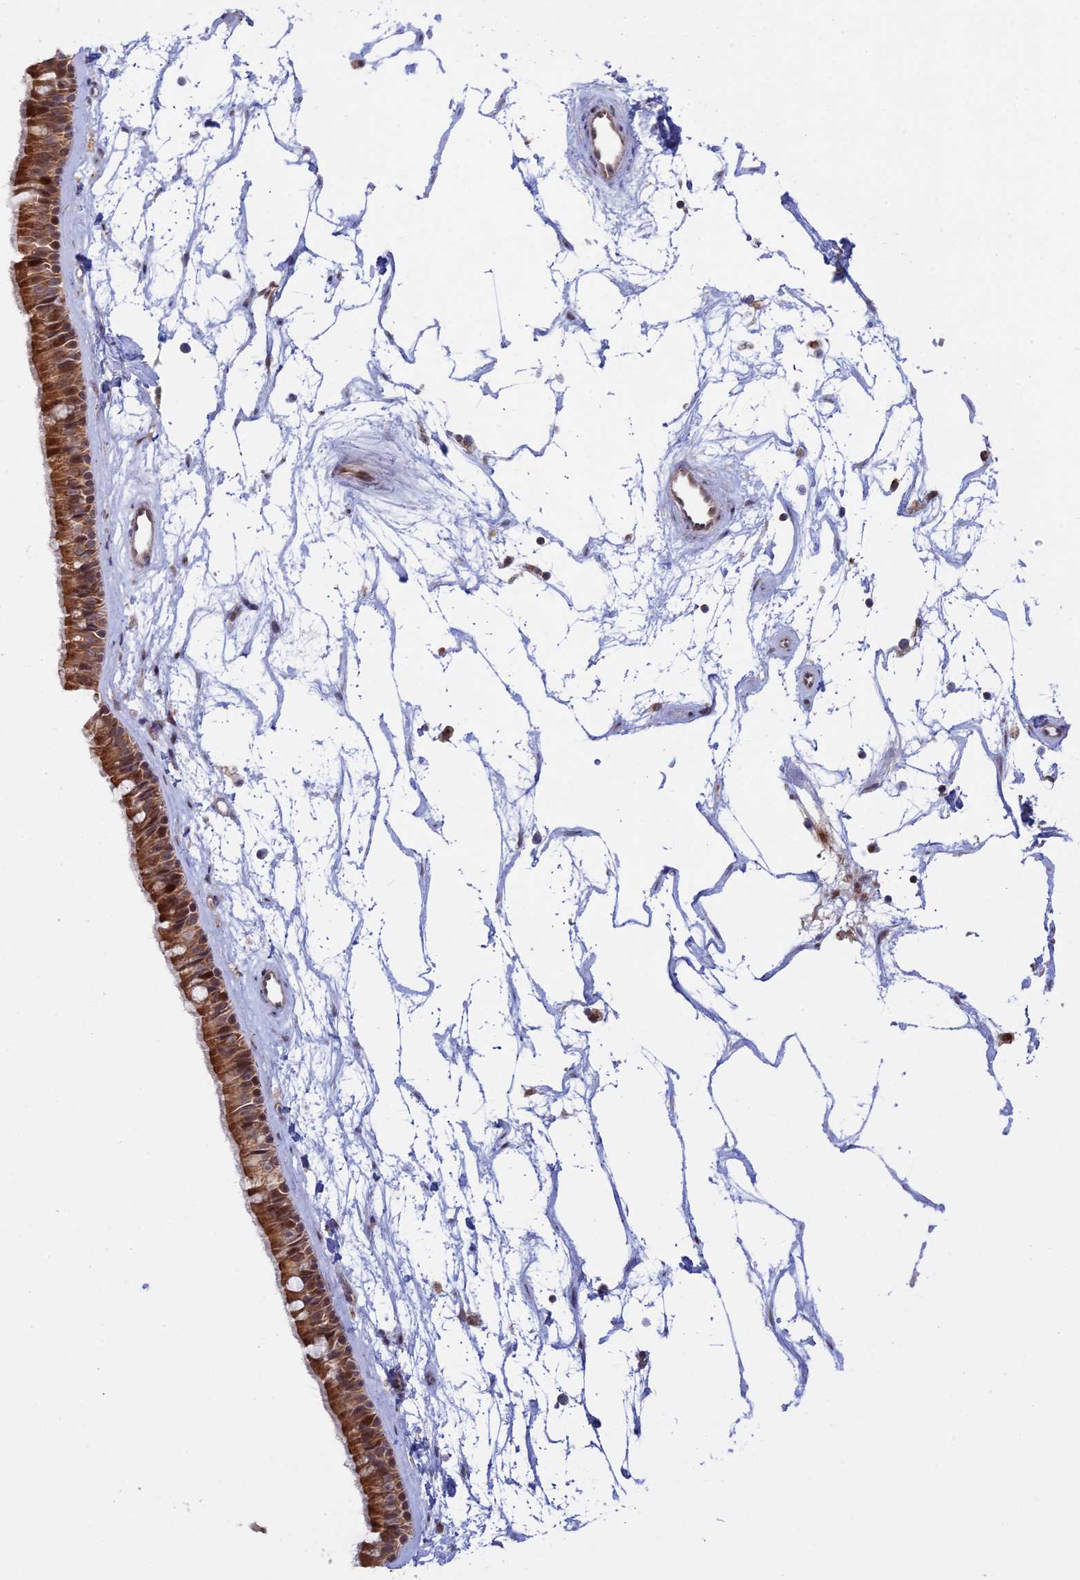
{"staining": {"intensity": "moderate", "quantity": ">75%", "location": "cytoplasmic/membranous,nuclear"}, "tissue": "nasopharynx", "cell_type": "Respiratory epithelial cells", "image_type": "normal", "snomed": [{"axis": "morphology", "description": "Normal tissue, NOS"}, {"axis": "topography", "description": "Nasopharynx"}], "caption": "Immunohistochemistry image of unremarkable nasopharynx stained for a protein (brown), which displays medium levels of moderate cytoplasmic/membranous,nuclear staining in approximately >75% of respiratory epithelial cells.", "gene": "GSKIP", "patient": {"sex": "male", "age": 64}}